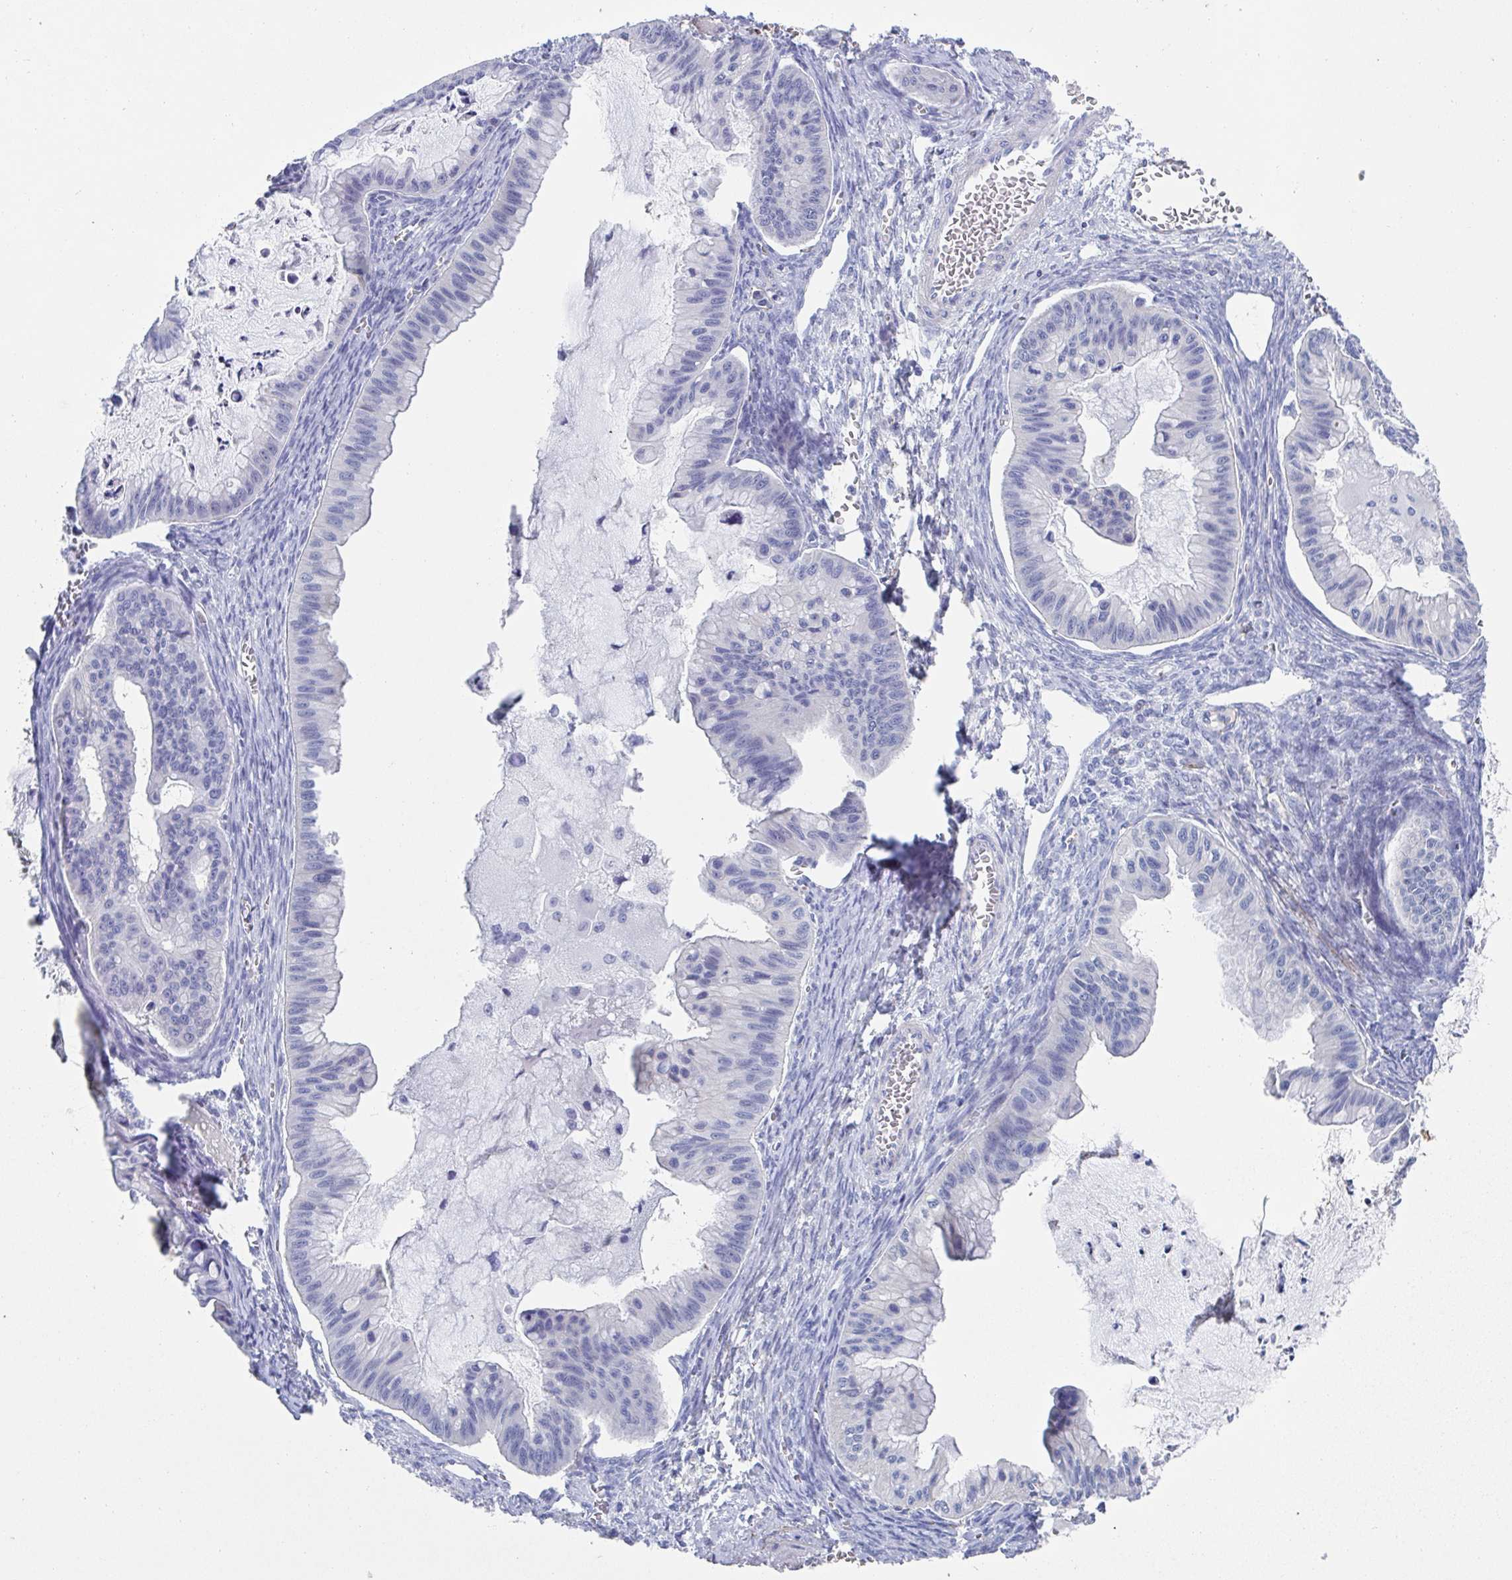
{"staining": {"intensity": "negative", "quantity": "none", "location": "none"}, "tissue": "ovarian cancer", "cell_type": "Tumor cells", "image_type": "cancer", "snomed": [{"axis": "morphology", "description": "Cystadenocarcinoma, mucinous, NOS"}, {"axis": "topography", "description": "Ovary"}], "caption": "This is an immunohistochemistry (IHC) photomicrograph of human ovarian cancer (mucinous cystadenocarcinoma). There is no positivity in tumor cells.", "gene": "CDH2", "patient": {"sex": "female", "age": 72}}